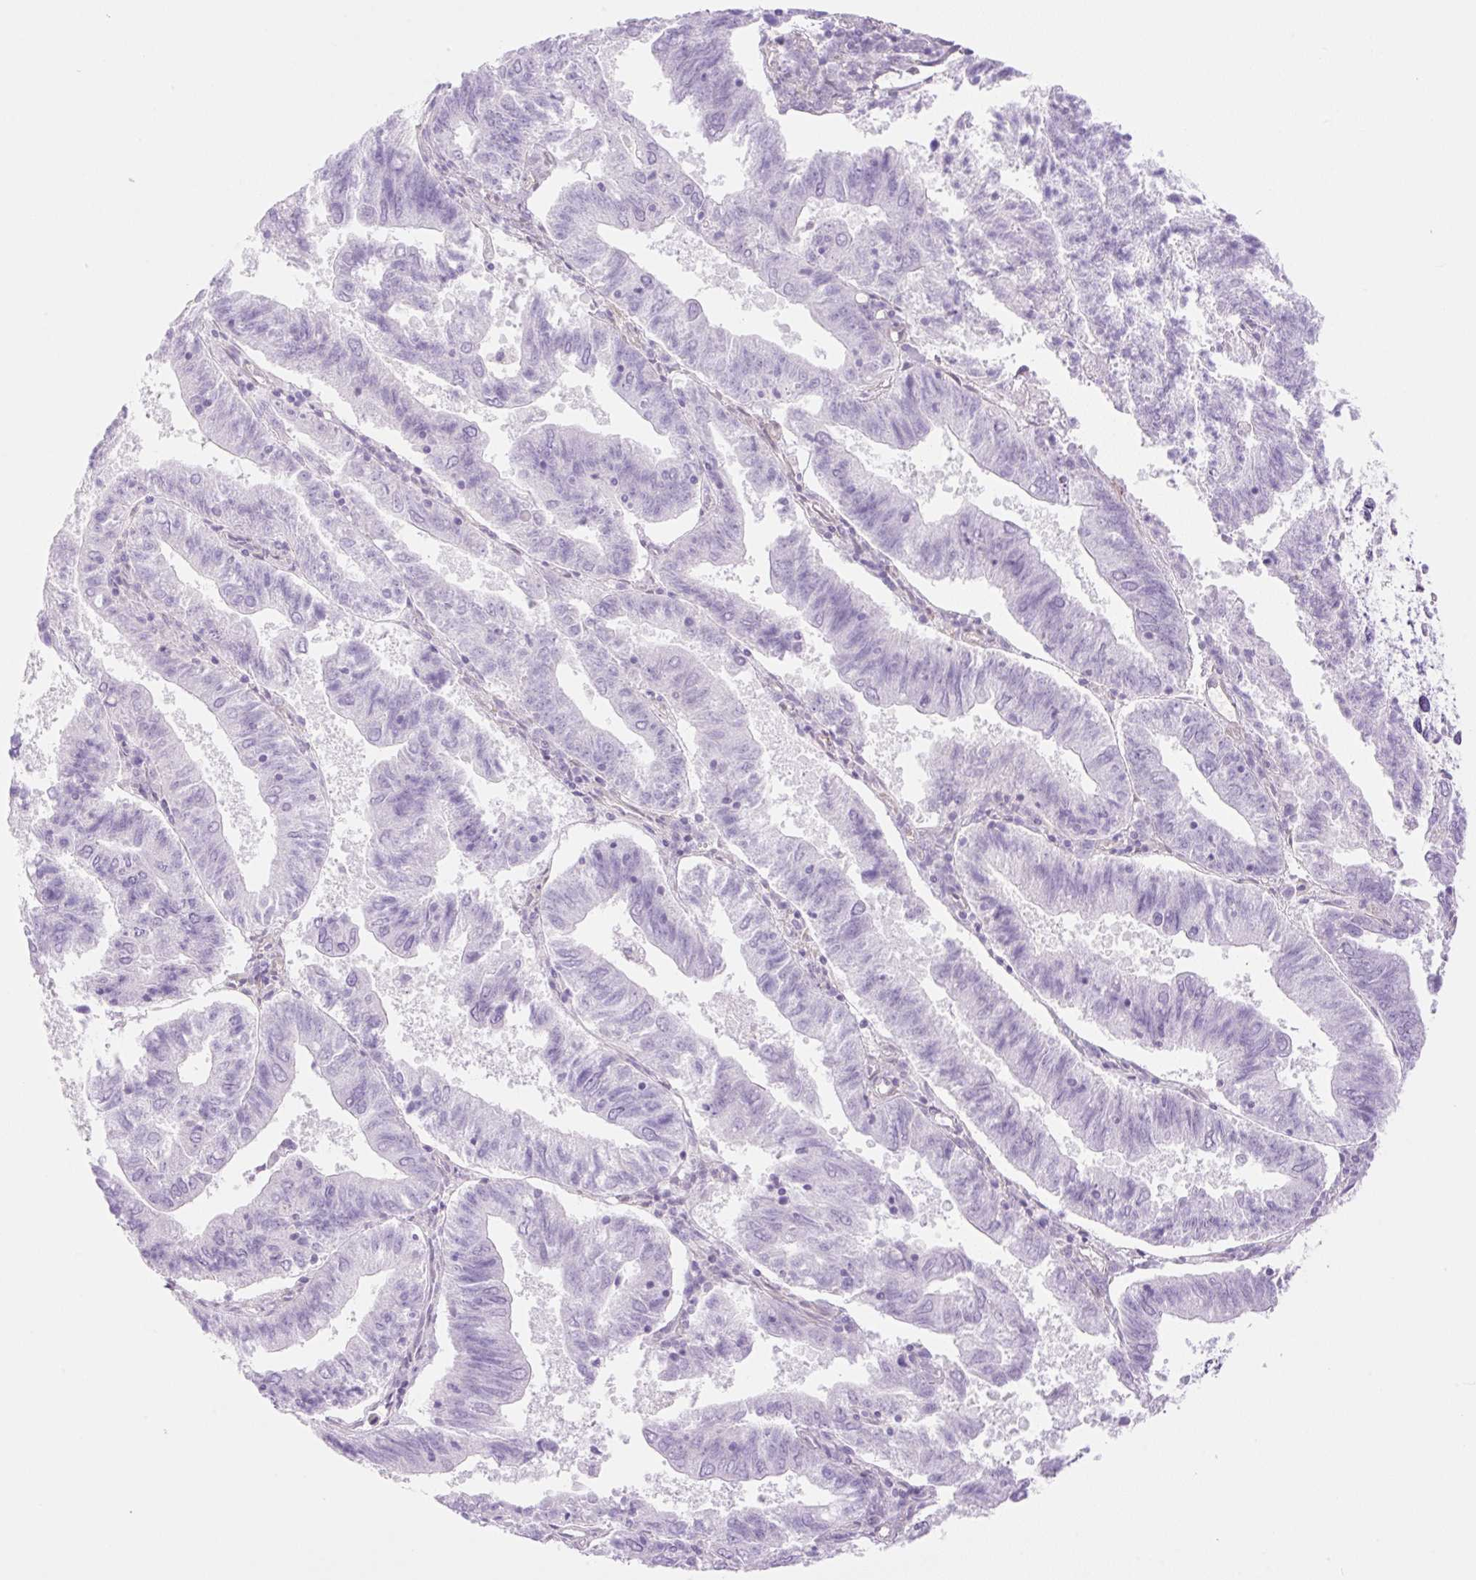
{"staining": {"intensity": "negative", "quantity": "none", "location": "none"}, "tissue": "endometrial cancer", "cell_type": "Tumor cells", "image_type": "cancer", "snomed": [{"axis": "morphology", "description": "Adenocarcinoma, NOS"}, {"axis": "topography", "description": "Endometrium"}], "caption": "Tumor cells are negative for brown protein staining in adenocarcinoma (endometrial). (IHC, brightfield microscopy, high magnification).", "gene": "EHD3", "patient": {"sex": "female", "age": 82}}